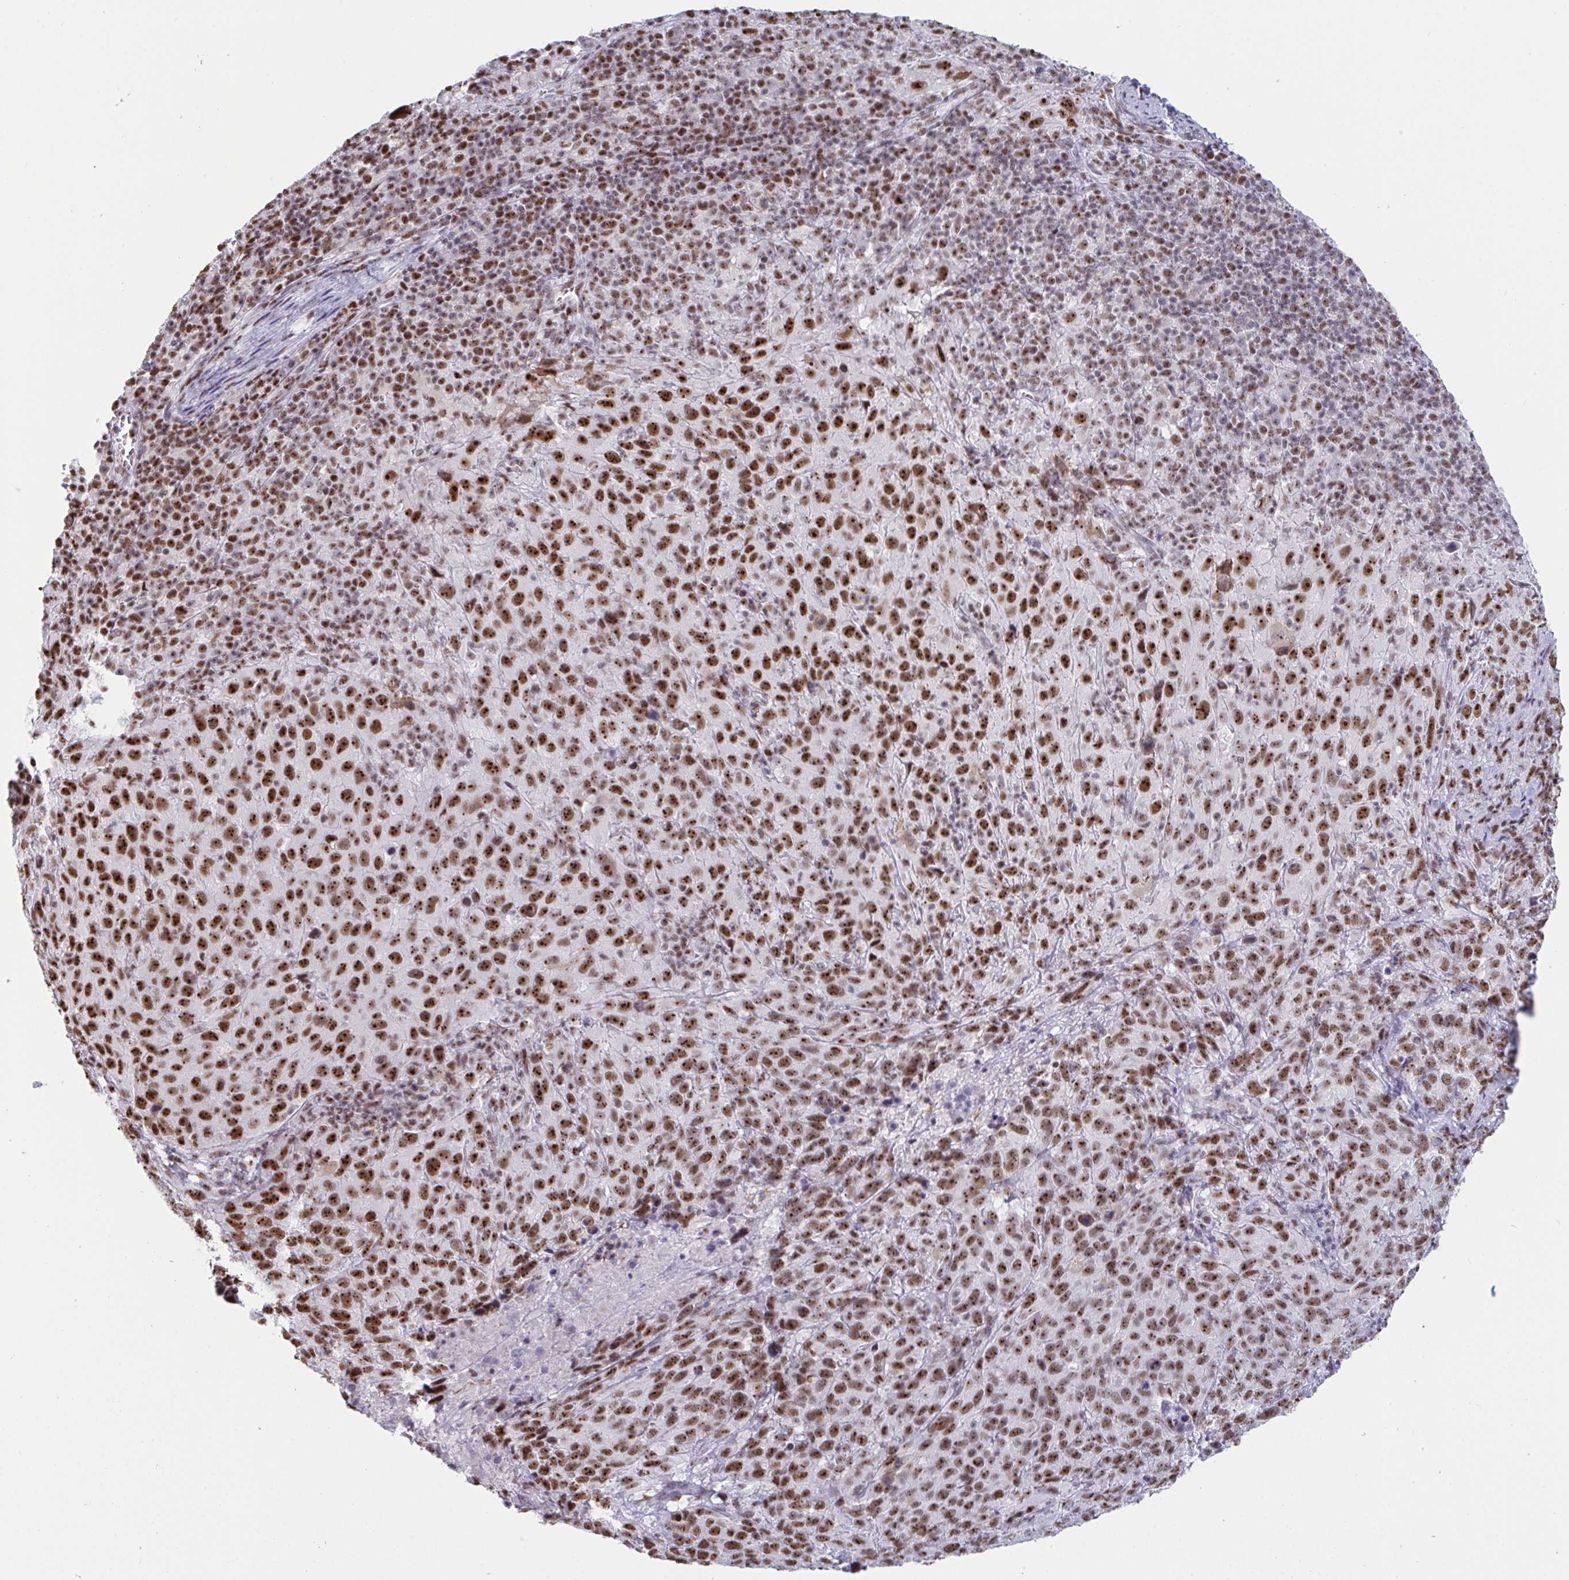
{"staining": {"intensity": "moderate", "quantity": ">75%", "location": "nuclear"}, "tissue": "cervical cancer", "cell_type": "Tumor cells", "image_type": "cancer", "snomed": [{"axis": "morphology", "description": "Squamous cell carcinoma, NOS"}, {"axis": "topography", "description": "Cervix"}], "caption": "A medium amount of moderate nuclear expression is appreciated in about >75% of tumor cells in cervical squamous cell carcinoma tissue. (Brightfield microscopy of DAB IHC at high magnification).", "gene": "SUPT16H", "patient": {"sex": "female", "age": 51}}